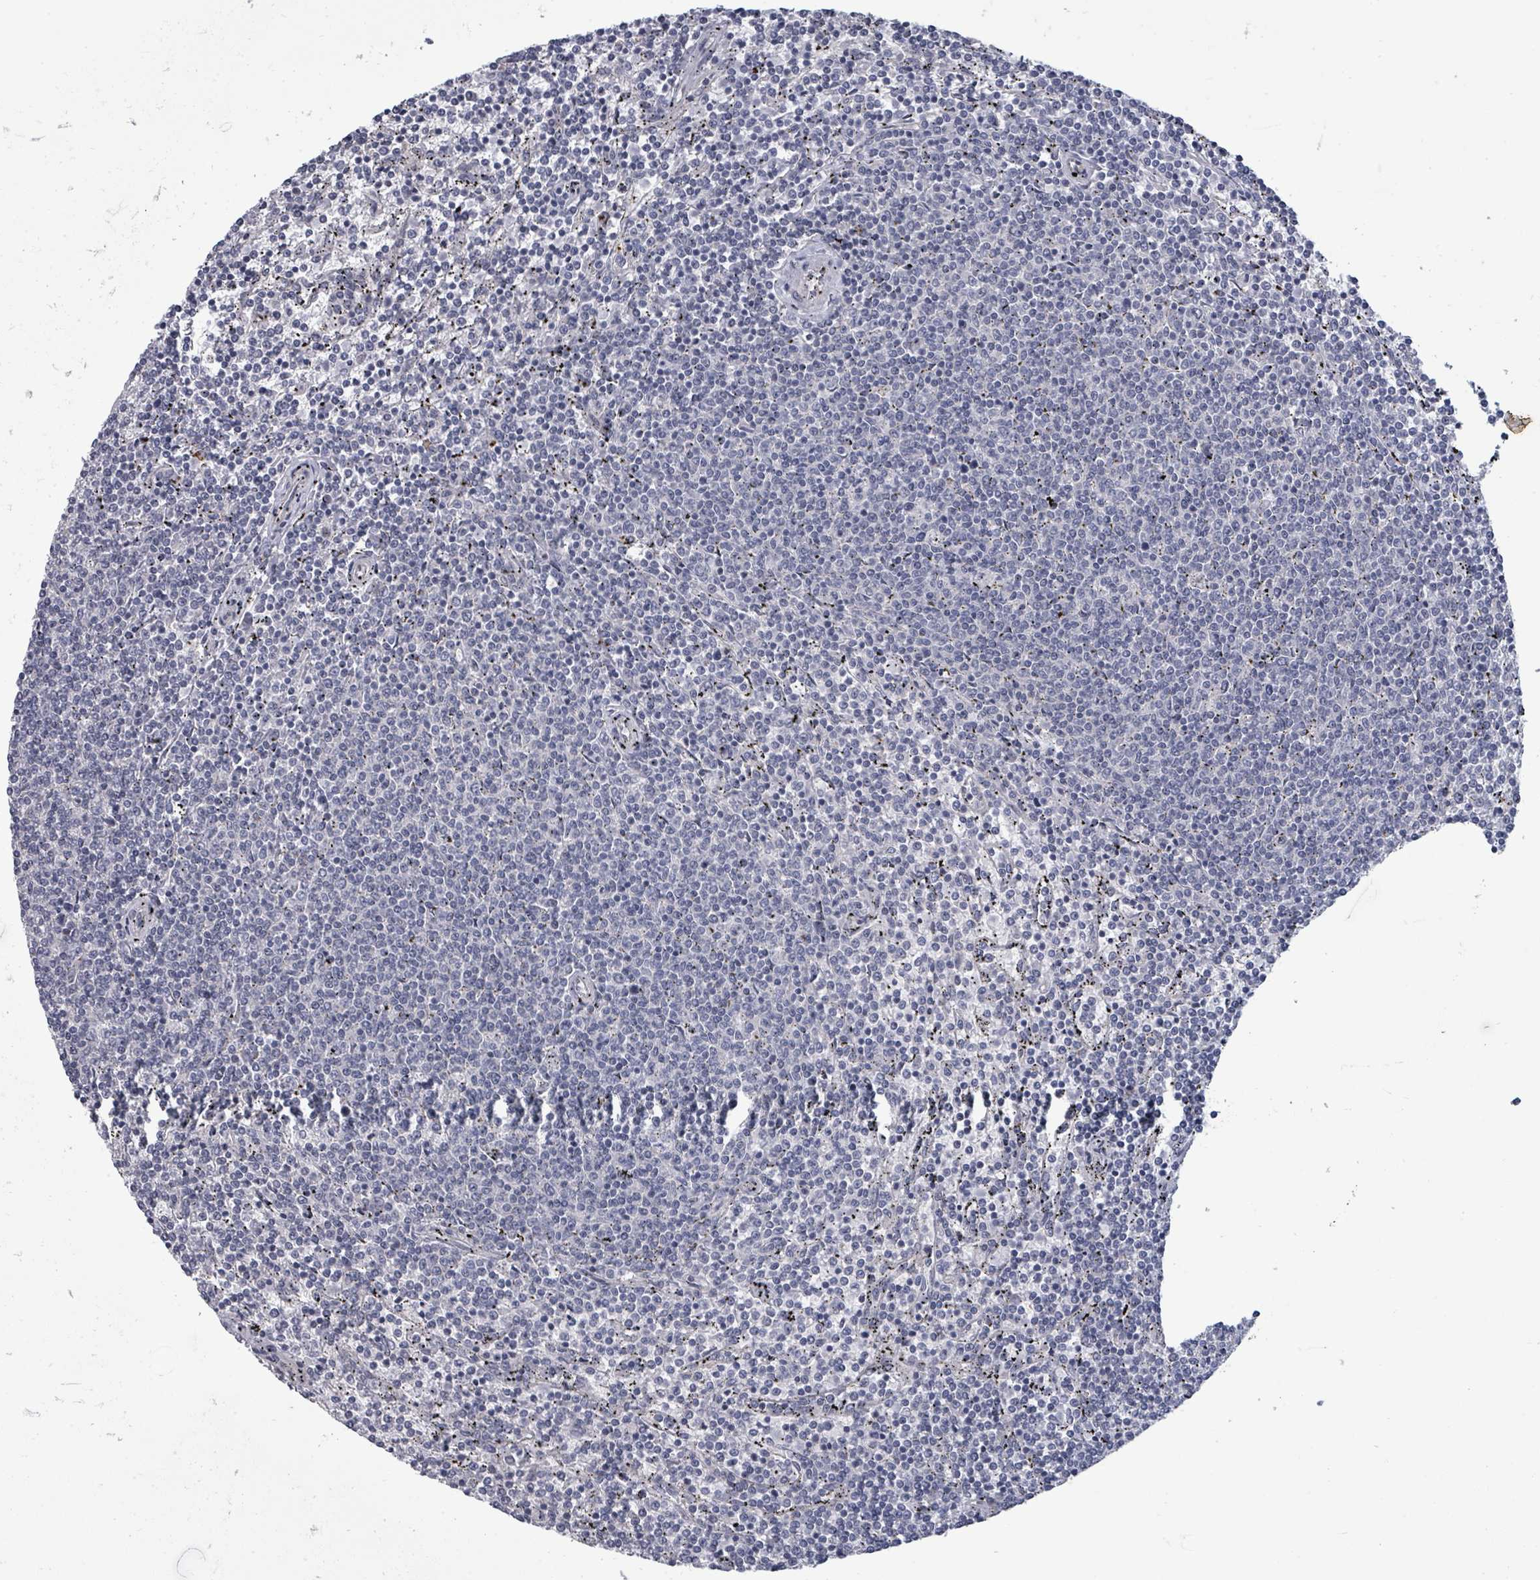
{"staining": {"intensity": "negative", "quantity": "none", "location": "none"}, "tissue": "lymphoma", "cell_type": "Tumor cells", "image_type": "cancer", "snomed": [{"axis": "morphology", "description": "Malignant lymphoma, non-Hodgkin's type, Low grade"}, {"axis": "topography", "description": "Spleen"}], "caption": "Micrograph shows no protein positivity in tumor cells of low-grade malignant lymphoma, non-Hodgkin's type tissue.", "gene": "ASB12", "patient": {"sex": "female", "age": 50}}